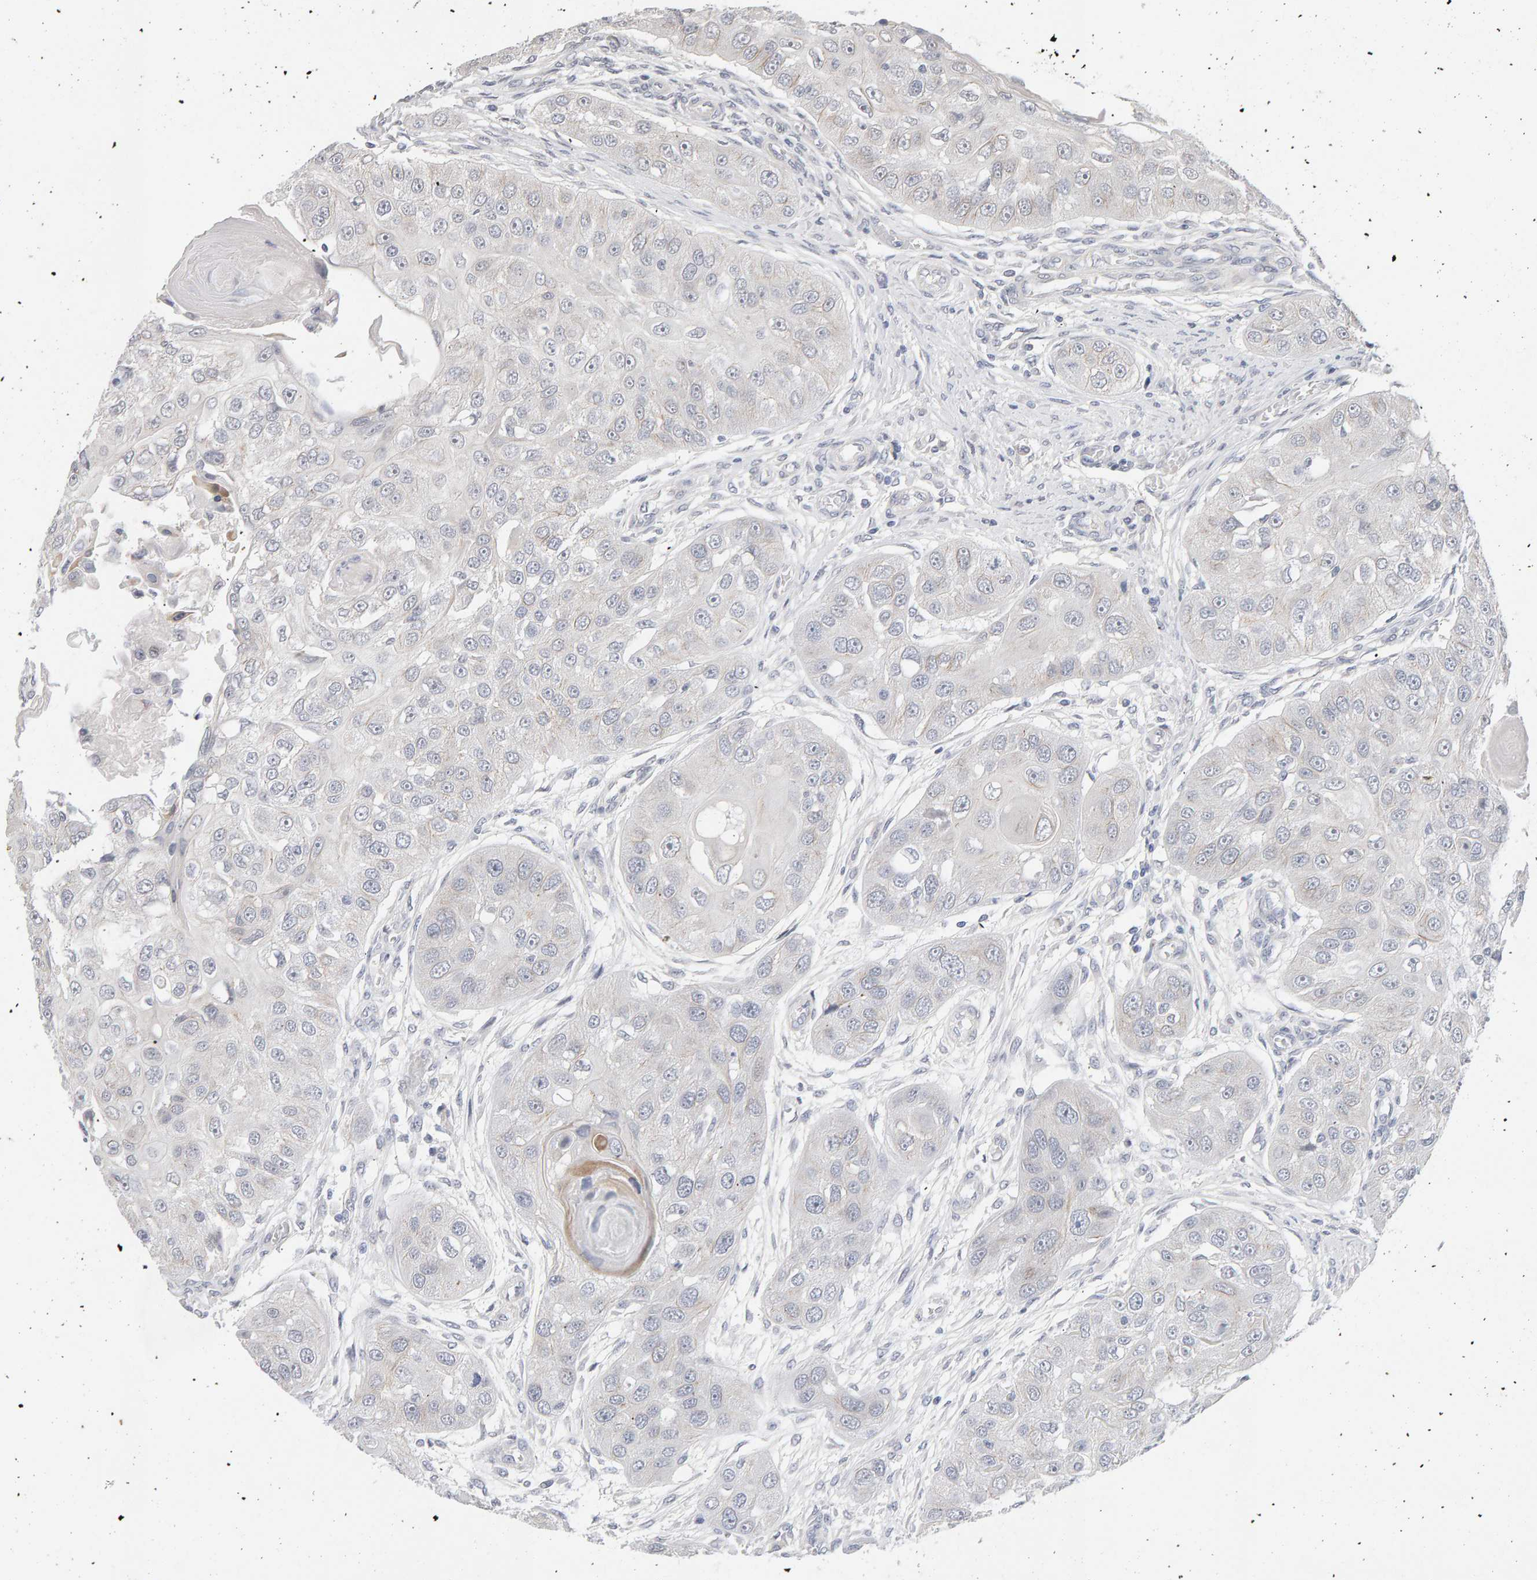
{"staining": {"intensity": "negative", "quantity": "none", "location": "none"}, "tissue": "head and neck cancer", "cell_type": "Tumor cells", "image_type": "cancer", "snomed": [{"axis": "morphology", "description": "Normal tissue, NOS"}, {"axis": "morphology", "description": "Squamous cell carcinoma, NOS"}, {"axis": "topography", "description": "Skeletal muscle"}, {"axis": "topography", "description": "Head-Neck"}], "caption": "The image shows no significant positivity in tumor cells of squamous cell carcinoma (head and neck).", "gene": "HNF4A", "patient": {"sex": "male", "age": 51}}